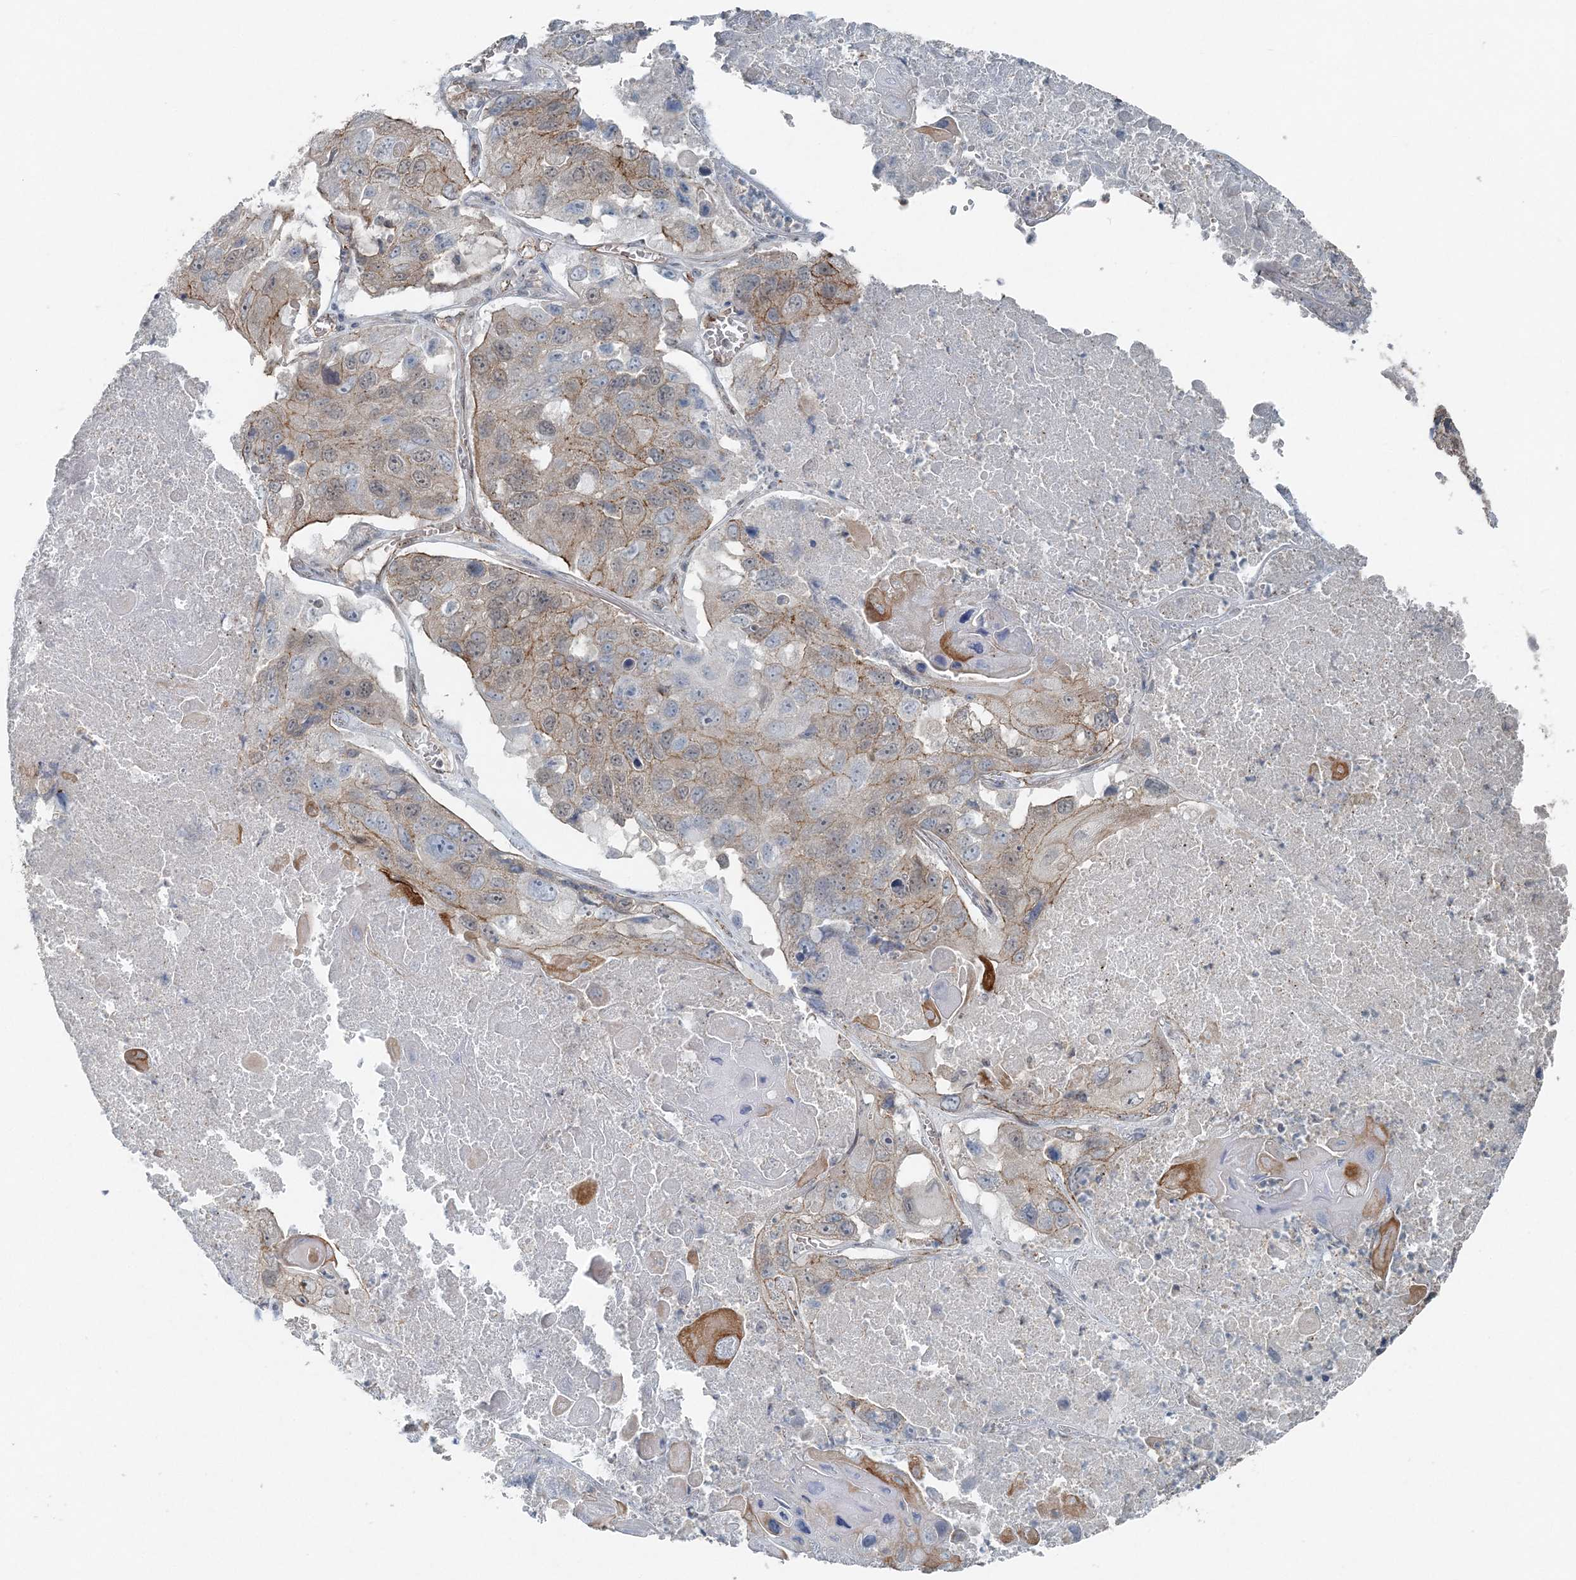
{"staining": {"intensity": "weak", "quantity": "<25%", "location": "cytoplasmic/membranous"}, "tissue": "lung cancer", "cell_type": "Tumor cells", "image_type": "cancer", "snomed": [{"axis": "morphology", "description": "Squamous cell carcinoma, NOS"}, {"axis": "topography", "description": "Lung"}], "caption": "Histopathology image shows no protein staining in tumor cells of lung squamous cell carcinoma tissue.", "gene": "VSIG2", "patient": {"sex": "male", "age": 61}}